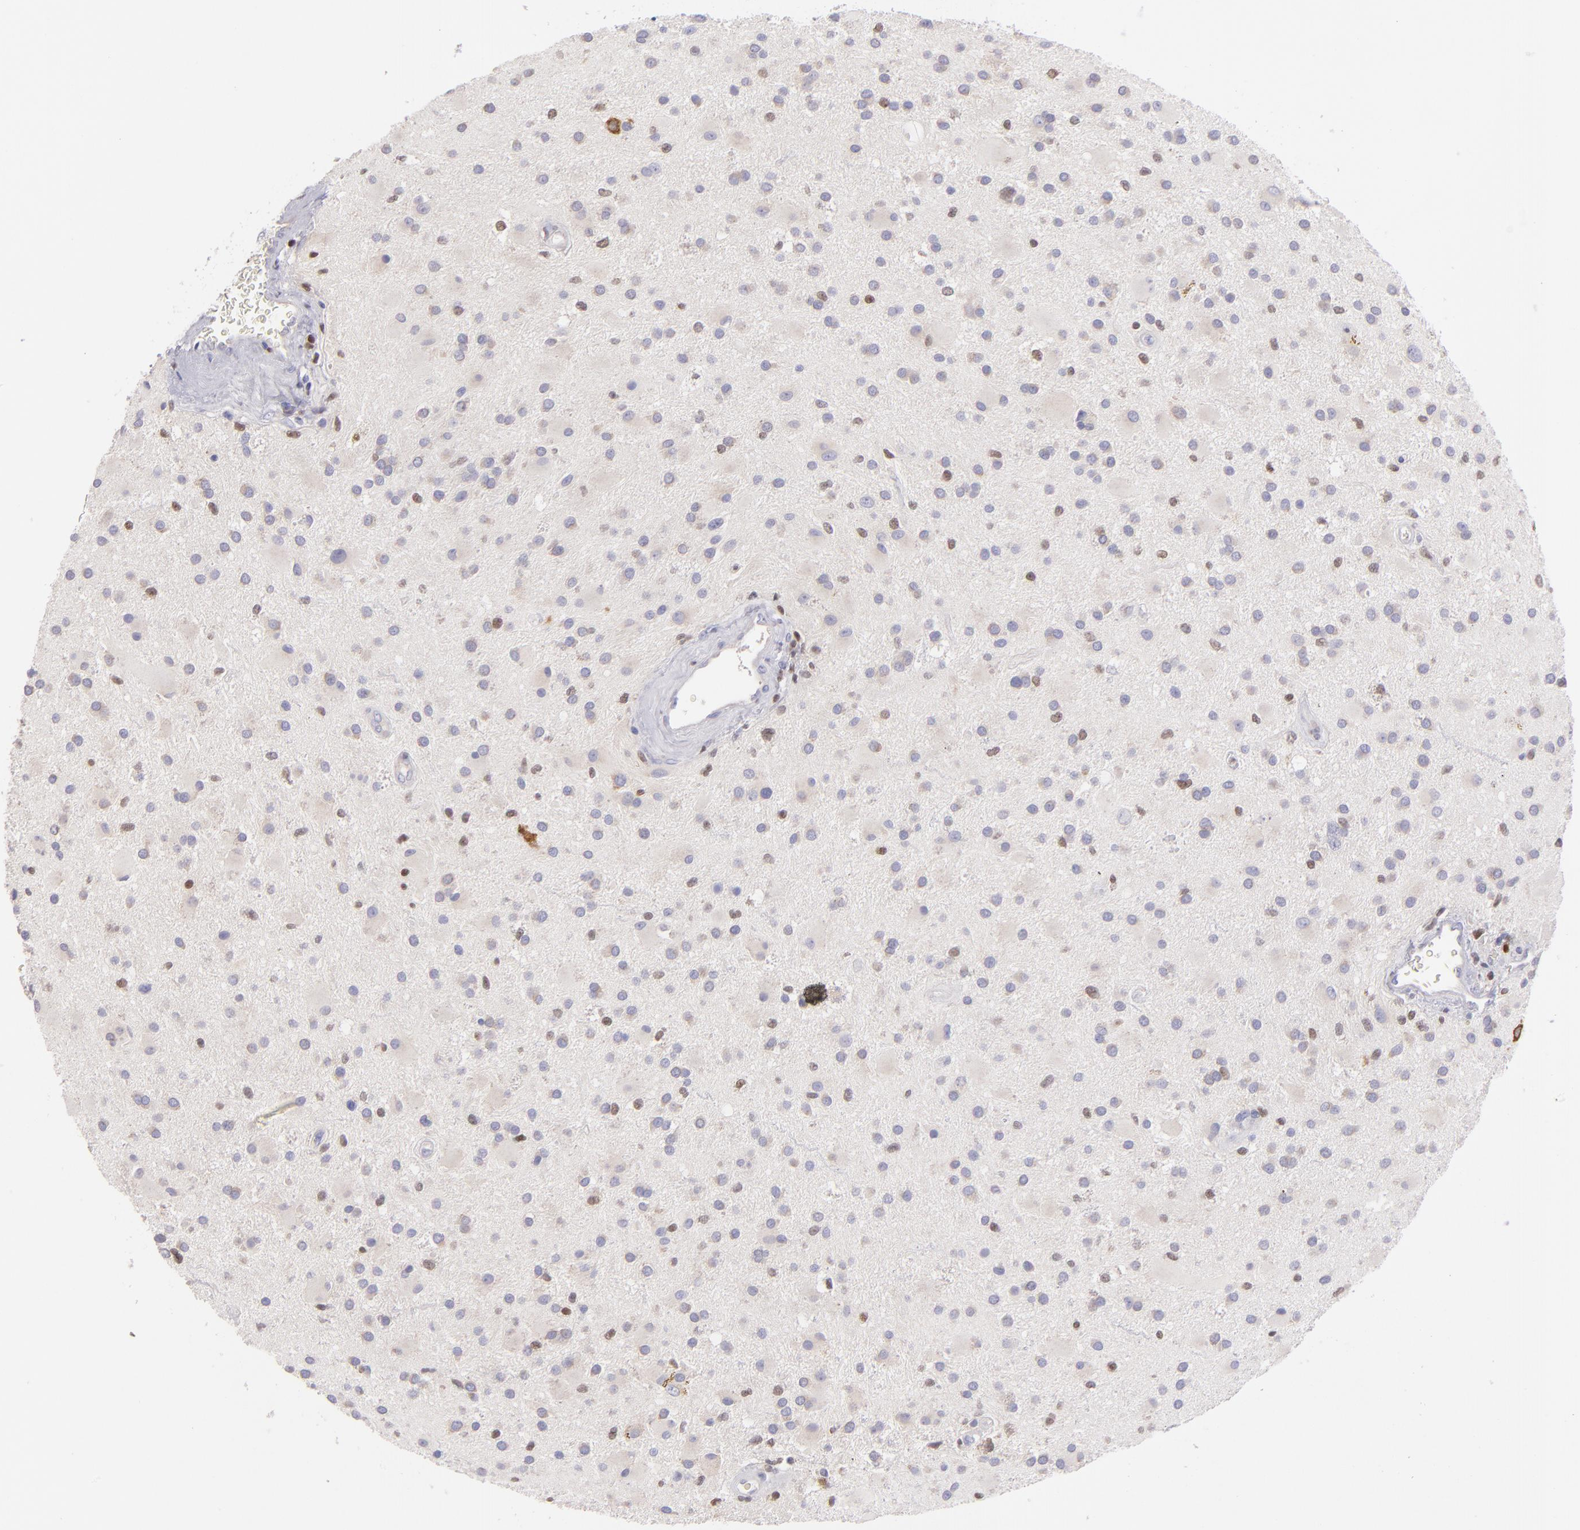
{"staining": {"intensity": "moderate", "quantity": "<25%", "location": "nuclear"}, "tissue": "glioma", "cell_type": "Tumor cells", "image_type": "cancer", "snomed": [{"axis": "morphology", "description": "Glioma, malignant, Low grade"}, {"axis": "topography", "description": "Brain"}], "caption": "A brown stain shows moderate nuclear staining of a protein in human malignant low-grade glioma tumor cells. Using DAB (brown) and hematoxylin (blue) stains, captured at high magnification using brightfield microscopy.", "gene": "IRF8", "patient": {"sex": "male", "age": 58}}